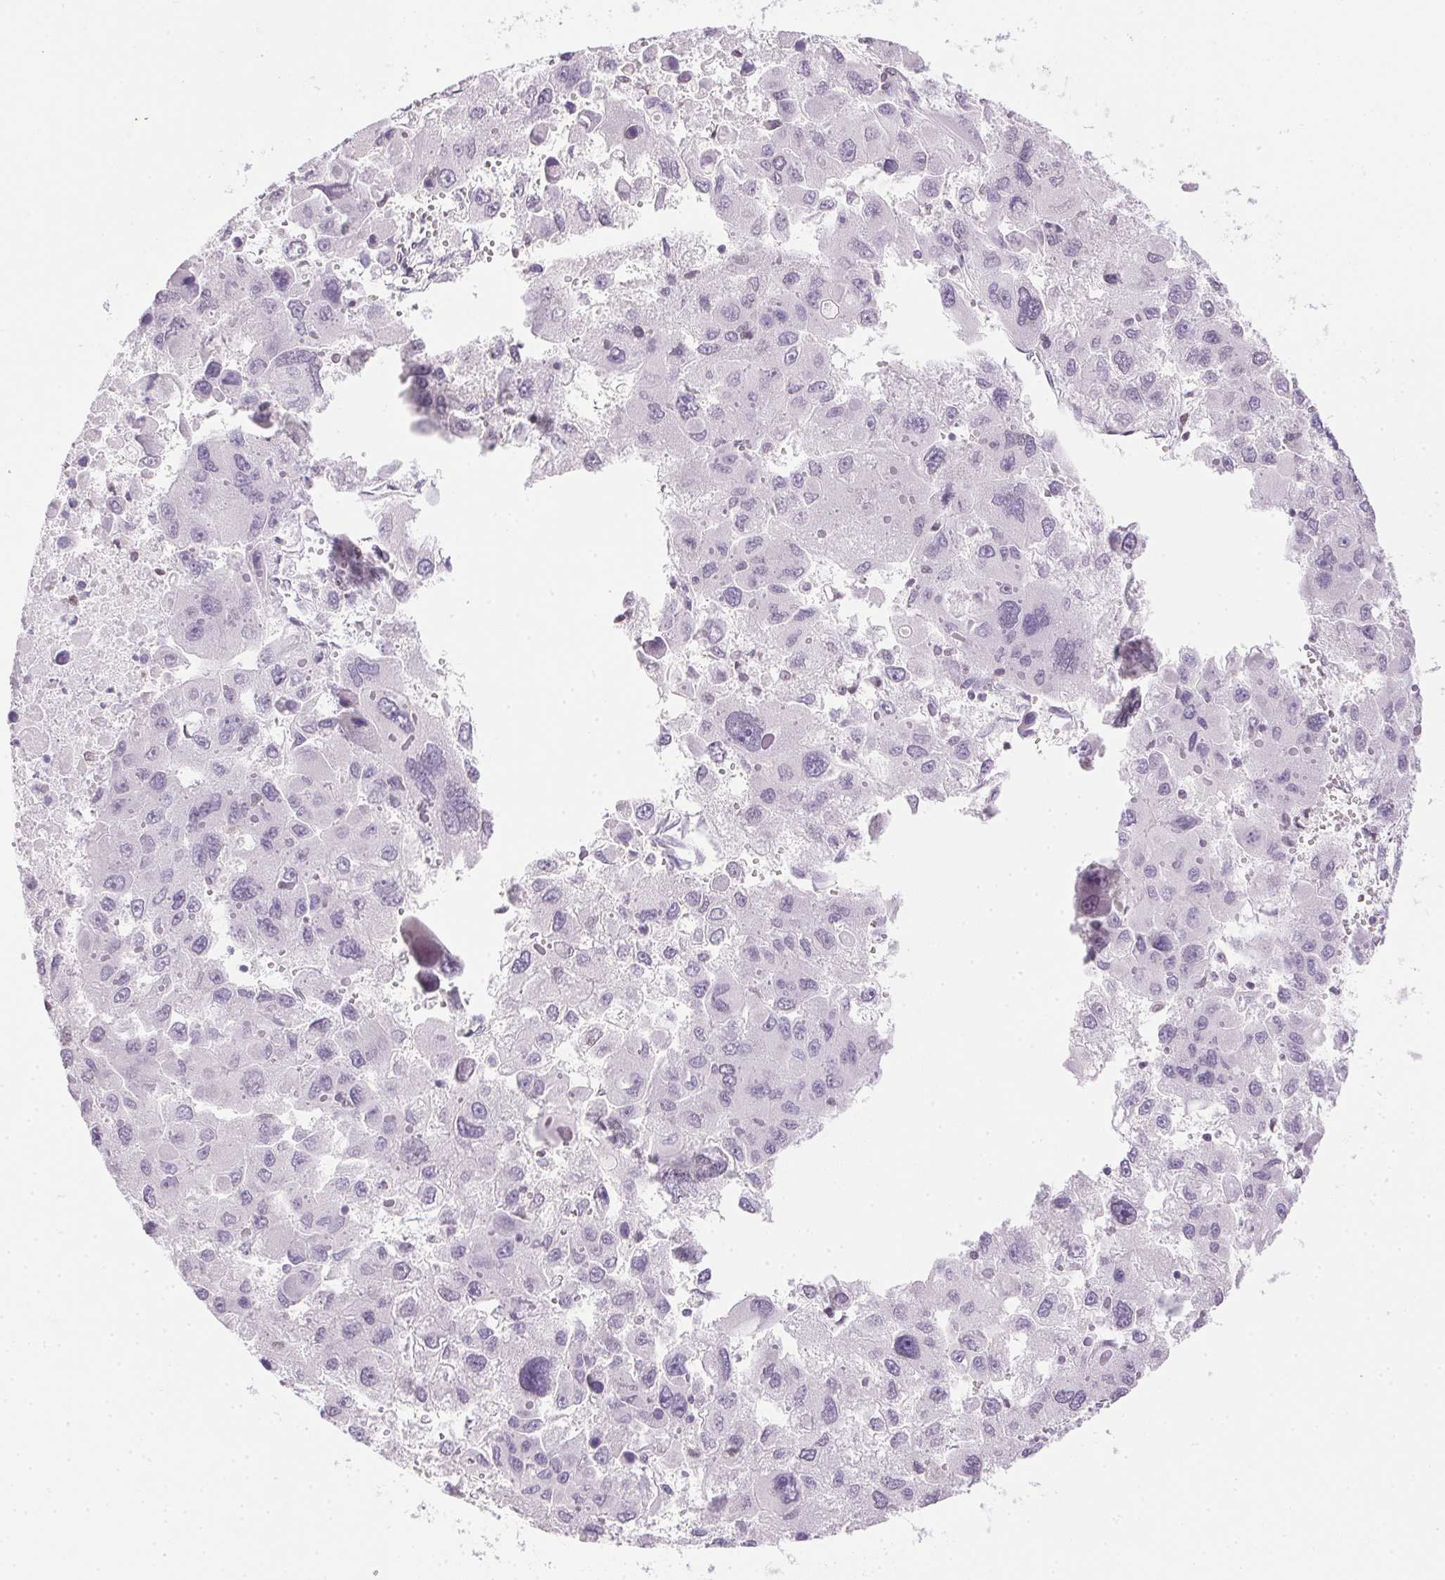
{"staining": {"intensity": "negative", "quantity": "none", "location": "none"}, "tissue": "liver cancer", "cell_type": "Tumor cells", "image_type": "cancer", "snomed": [{"axis": "morphology", "description": "Carcinoma, Hepatocellular, NOS"}, {"axis": "topography", "description": "Liver"}], "caption": "Tumor cells are negative for brown protein staining in liver hepatocellular carcinoma.", "gene": "PRL", "patient": {"sex": "female", "age": 41}}